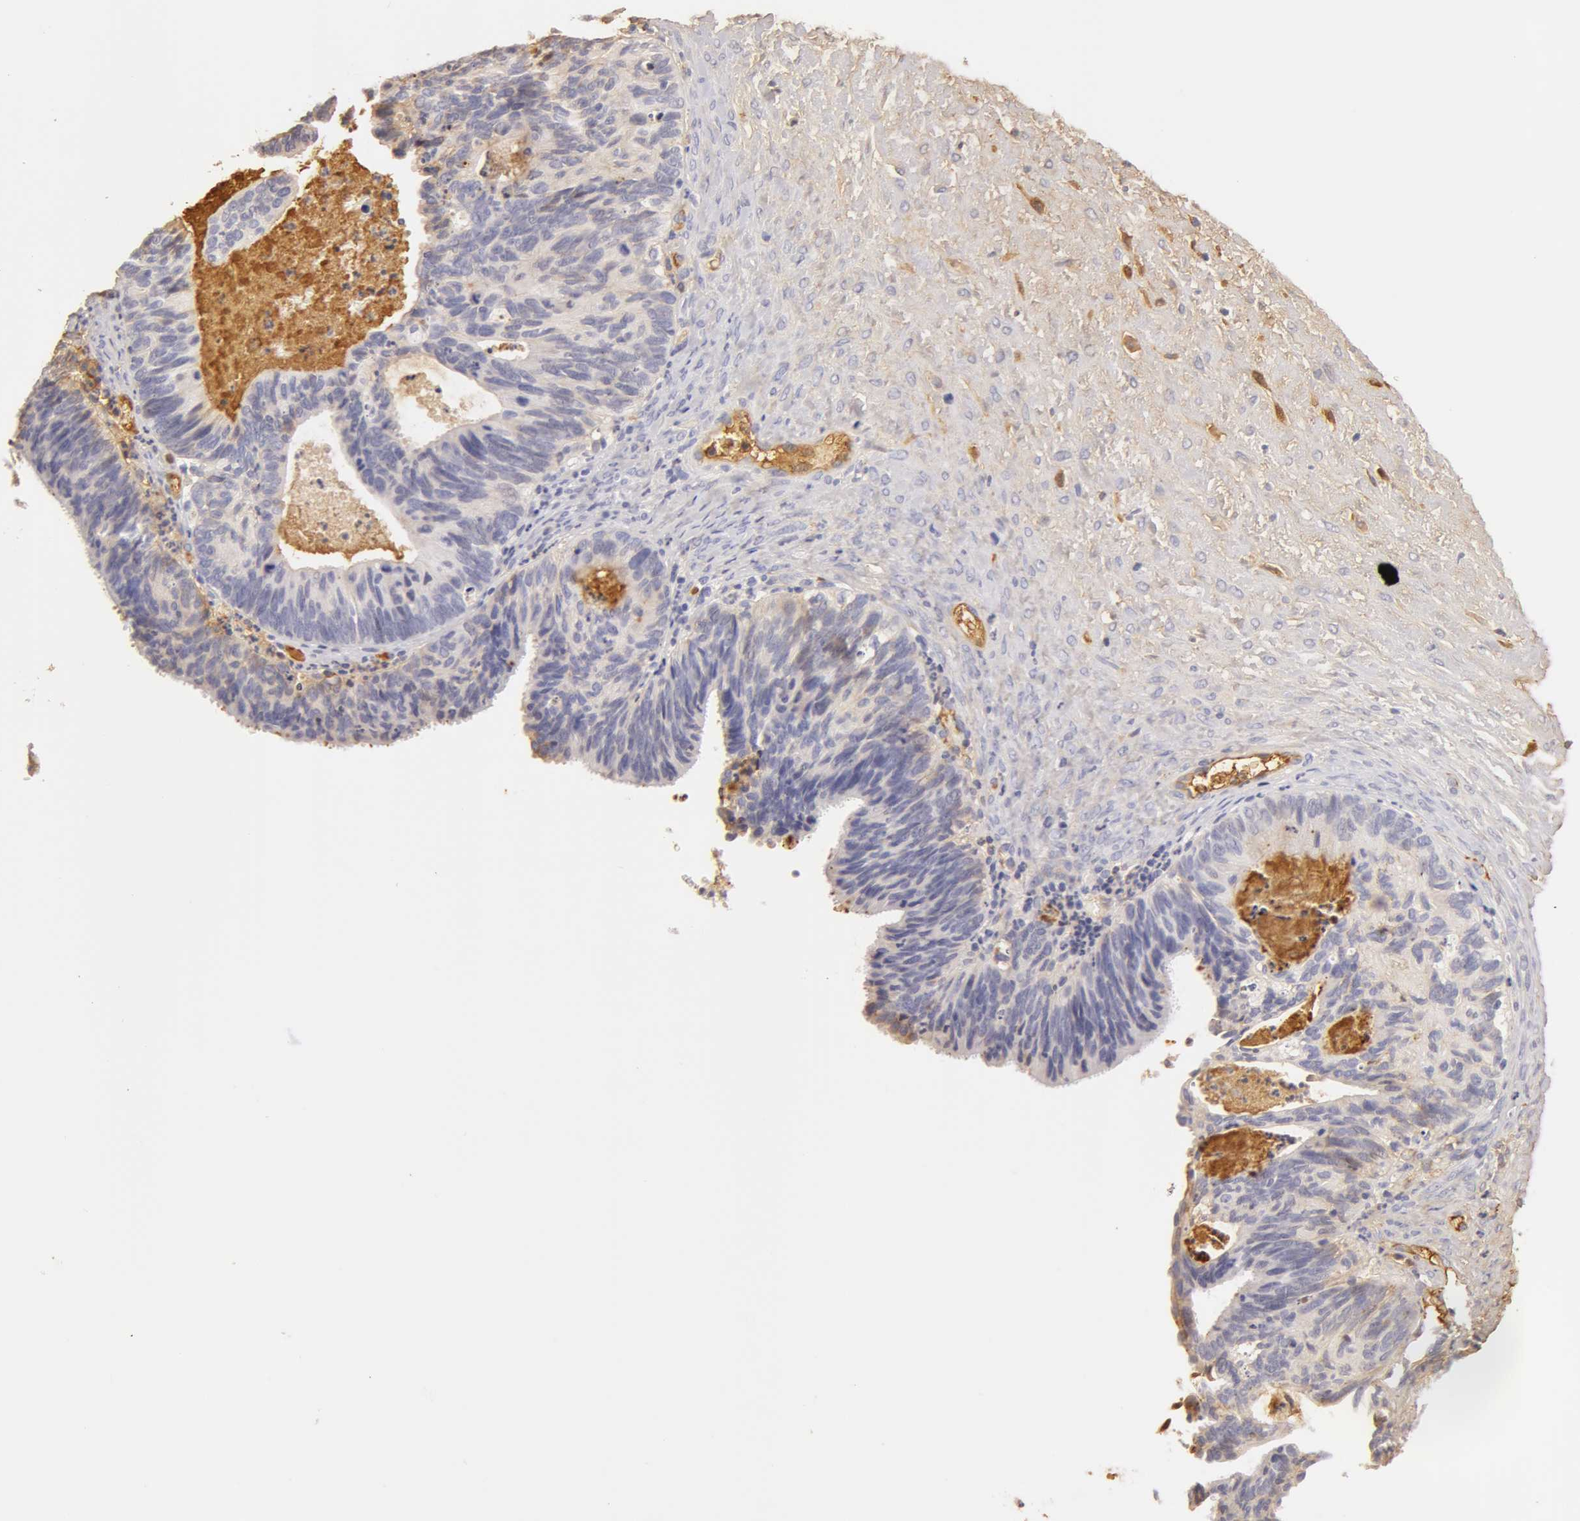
{"staining": {"intensity": "weak", "quantity": "25%-75%", "location": "cytoplasmic/membranous"}, "tissue": "ovarian cancer", "cell_type": "Tumor cells", "image_type": "cancer", "snomed": [{"axis": "morphology", "description": "Carcinoma, endometroid"}, {"axis": "topography", "description": "Ovary"}], "caption": "The histopathology image exhibits a brown stain indicating the presence of a protein in the cytoplasmic/membranous of tumor cells in ovarian cancer (endometroid carcinoma).", "gene": "TF", "patient": {"sex": "female", "age": 52}}